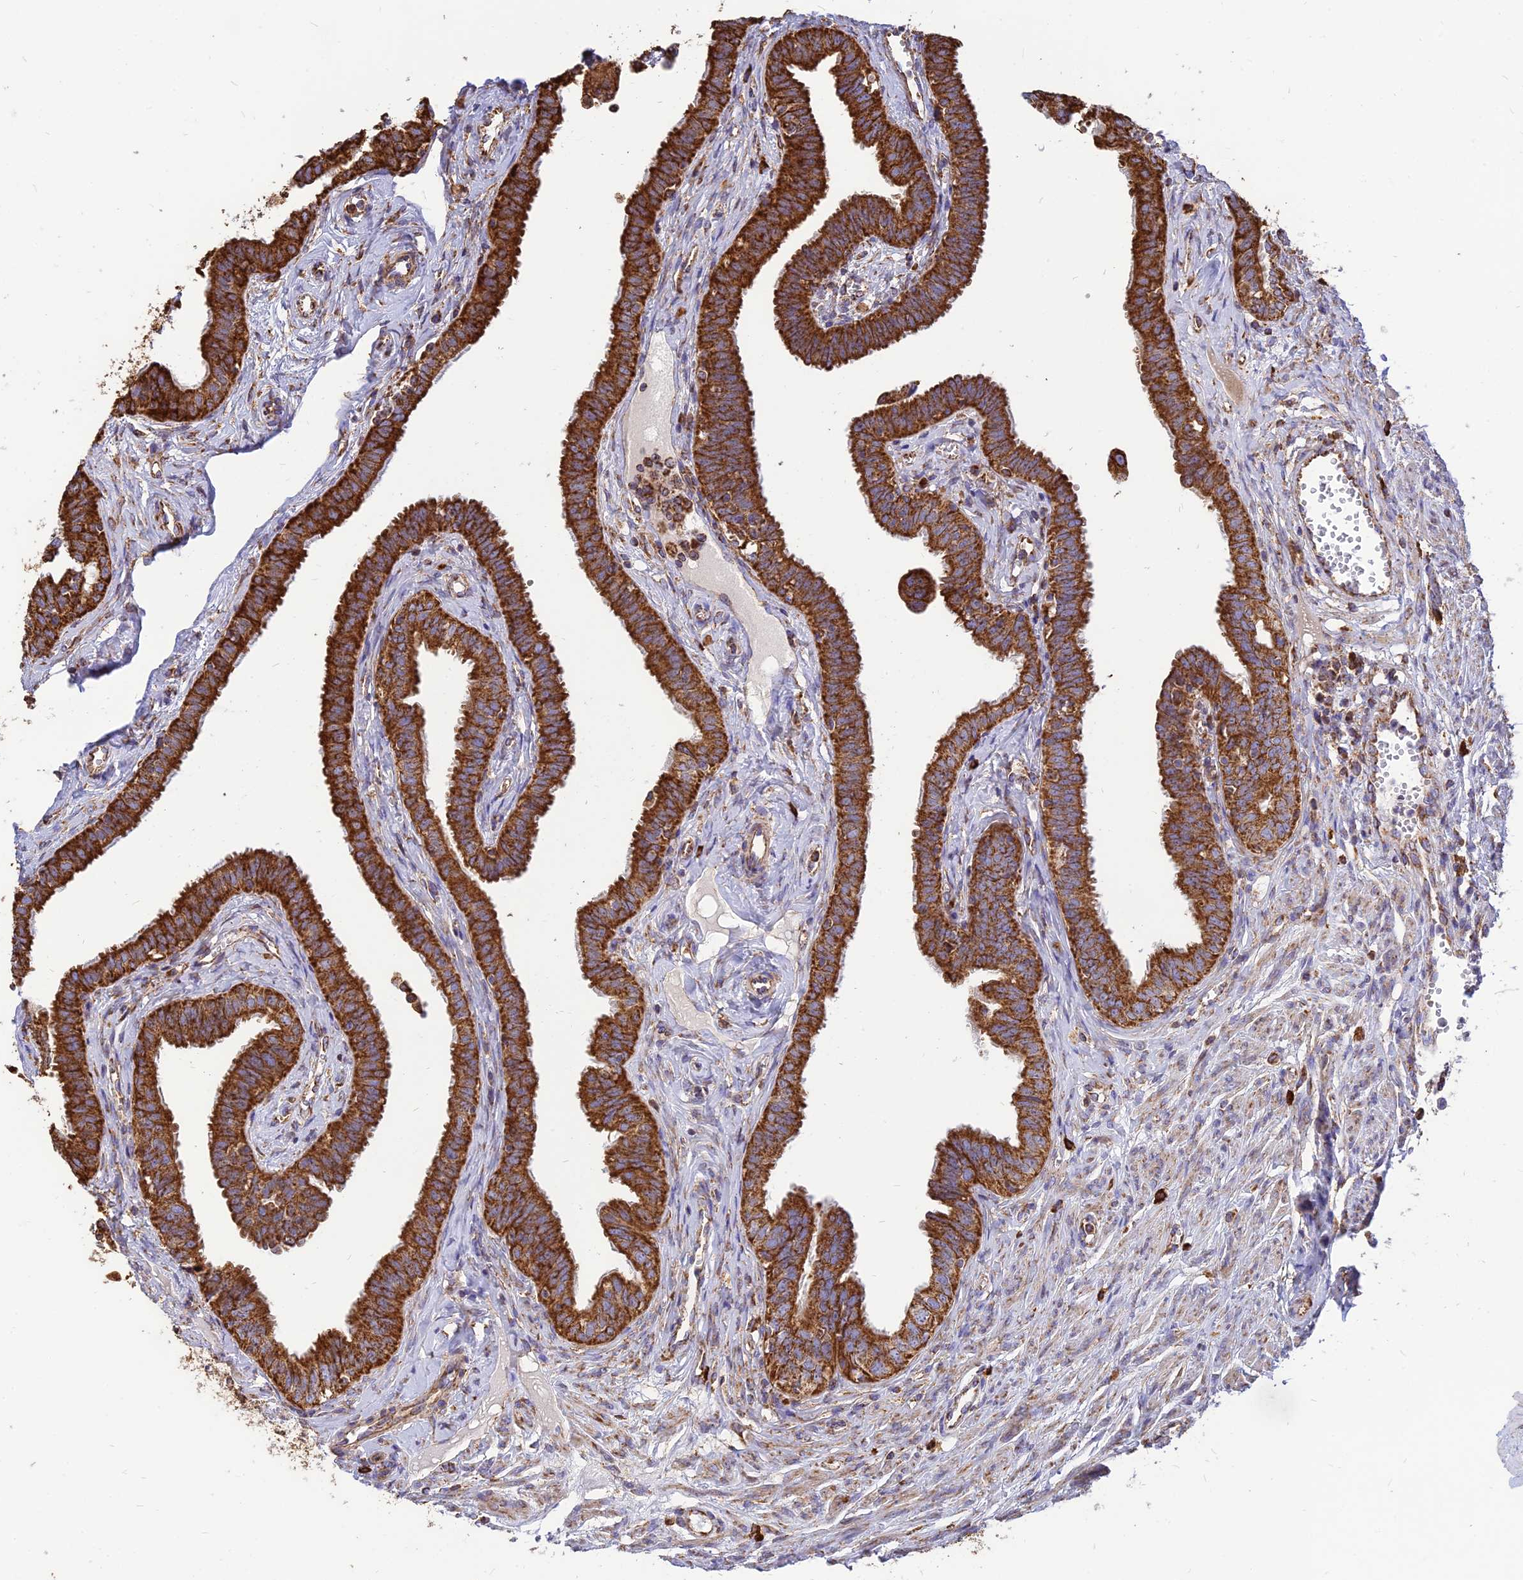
{"staining": {"intensity": "strong", "quantity": ">75%", "location": "cytoplasmic/membranous"}, "tissue": "fallopian tube", "cell_type": "Glandular cells", "image_type": "normal", "snomed": [{"axis": "morphology", "description": "Normal tissue, NOS"}, {"axis": "morphology", "description": "Carcinoma, NOS"}, {"axis": "topography", "description": "Fallopian tube"}, {"axis": "topography", "description": "Ovary"}], "caption": "Immunohistochemical staining of normal fallopian tube exhibits high levels of strong cytoplasmic/membranous positivity in approximately >75% of glandular cells.", "gene": "THUMPD2", "patient": {"sex": "female", "age": 59}}